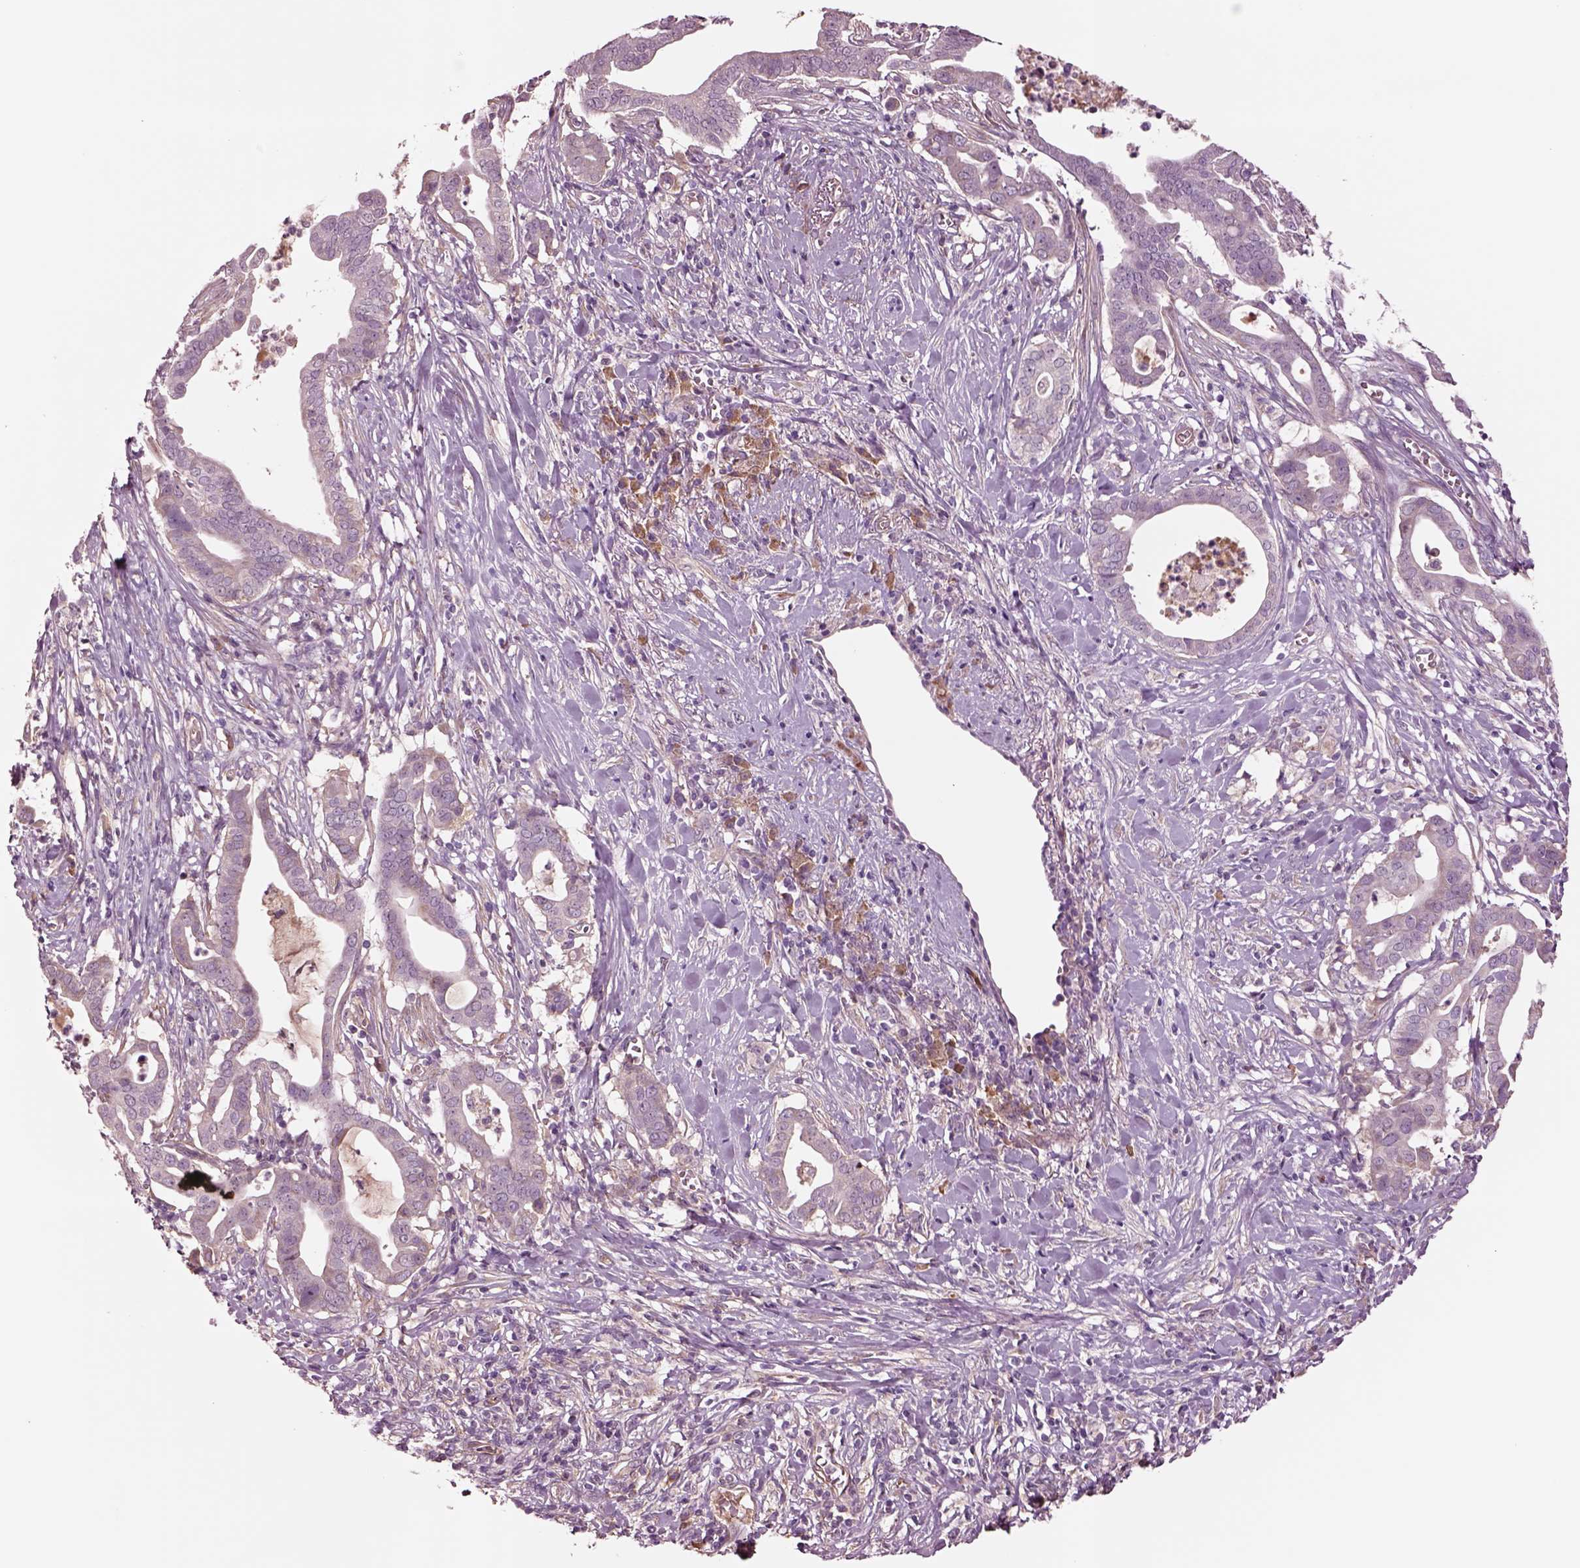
{"staining": {"intensity": "negative", "quantity": "none", "location": "none"}, "tissue": "pancreatic cancer", "cell_type": "Tumor cells", "image_type": "cancer", "snomed": [{"axis": "morphology", "description": "Adenocarcinoma, NOS"}, {"axis": "topography", "description": "Pancreas"}], "caption": "Photomicrograph shows no significant protein staining in tumor cells of pancreatic adenocarcinoma.", "gene": "HTR1B", "patient": {"sex": "male", "age": 61}}